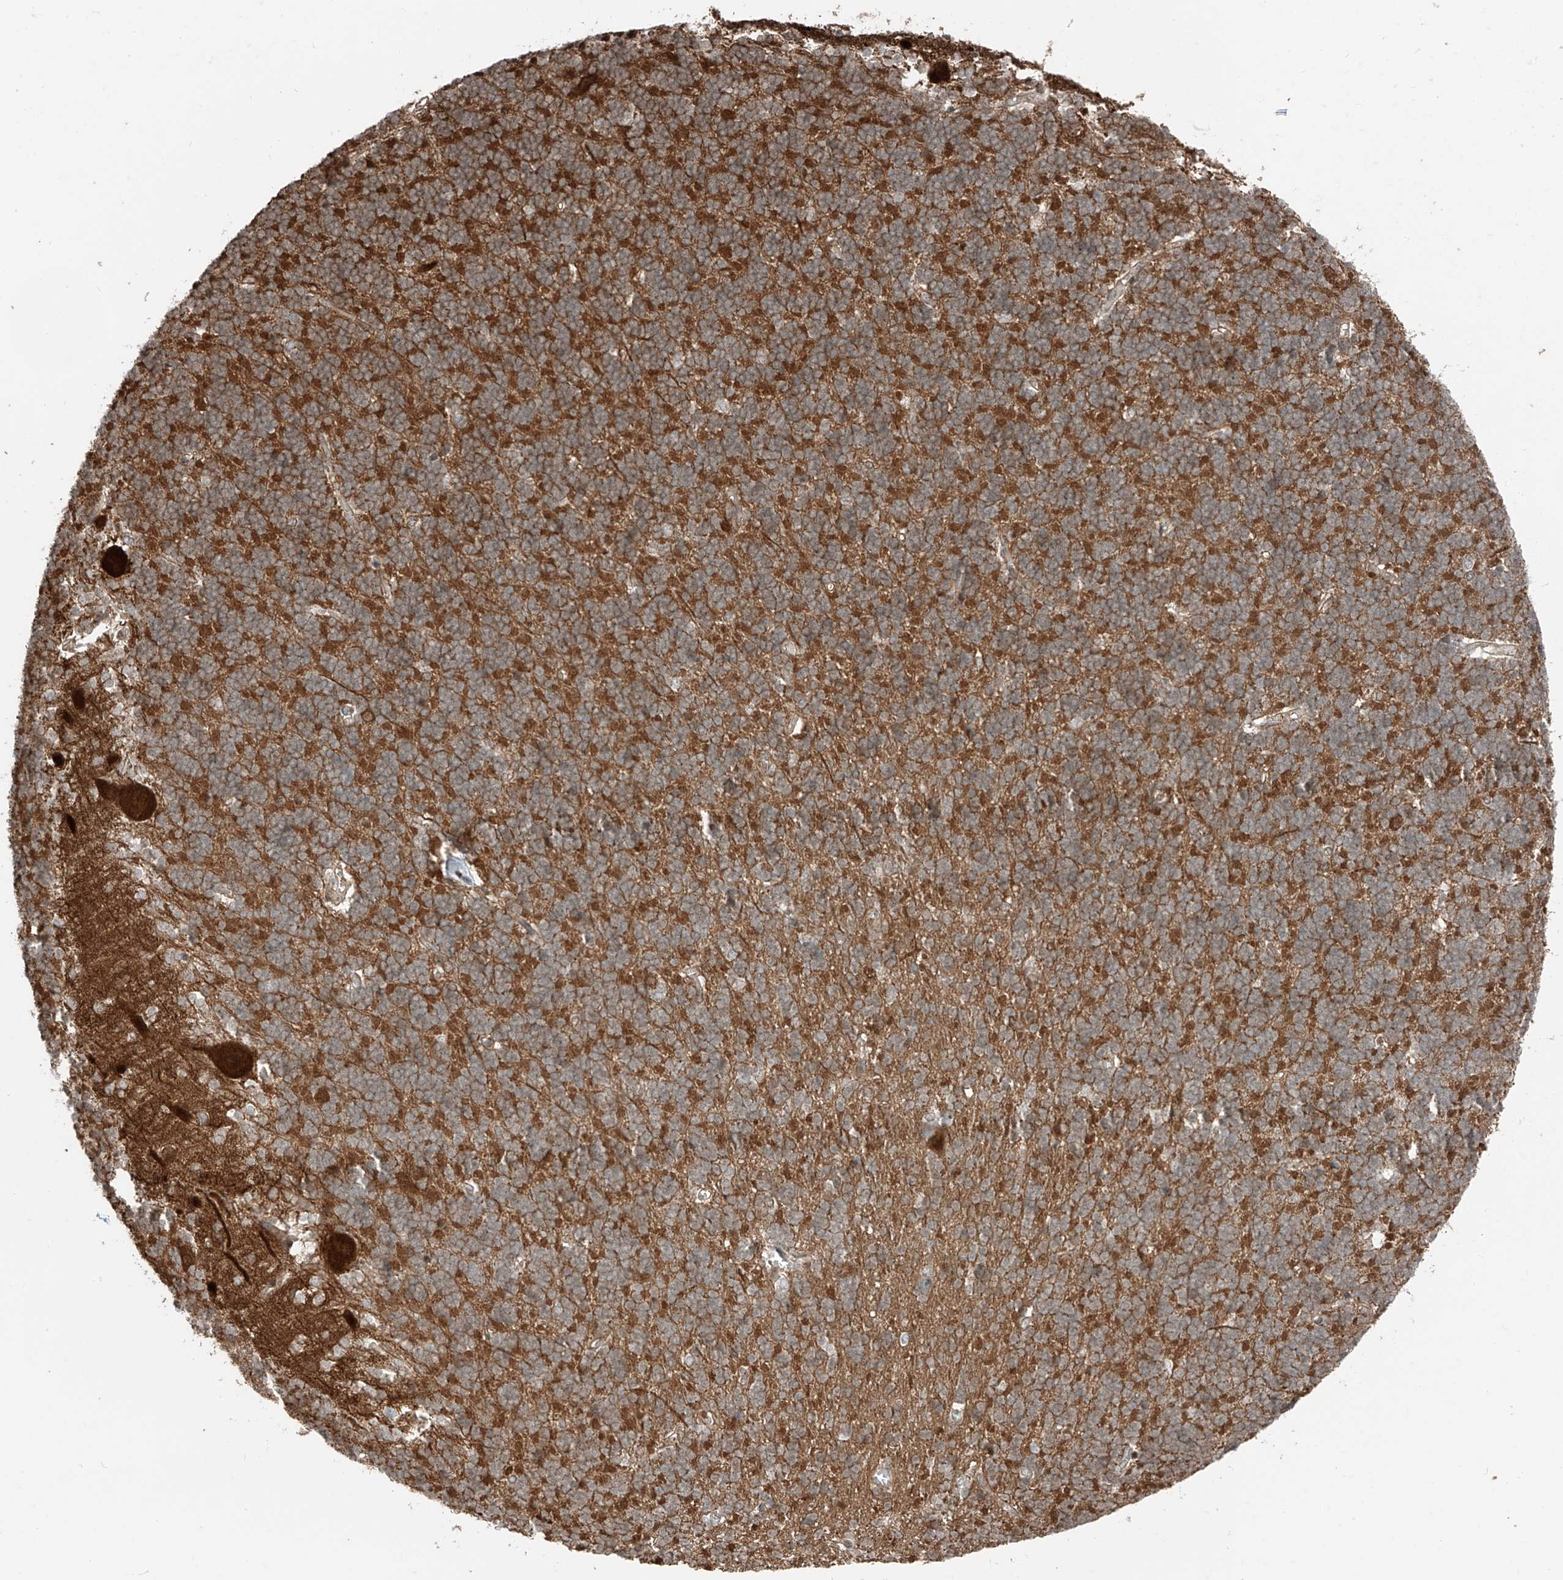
{"staining": {"intensity": "moderate", "quantity": ">75%", "location": "cytoplasmic/membranous"}, "tissue": "cerebellum", "cell_type": "Cells in granular layer", "image_type": "normal", "snomed": [{"axis": "morphology", "description": "Normal tissue, NOS"}, {"axis": "topography", "description": "Cerebellum"}], "caption": "An immunohistochemistry micrograph of normal tissue is shown. Protein staining in brown highlights moderate cytoplasmic/membranous positivity in cerebellum within cells in granular layer. (Brightfield microscopy of DAB IHC at high magnification).", "gene": "USP48", "patient": {"sex": "male", "age": 37}}